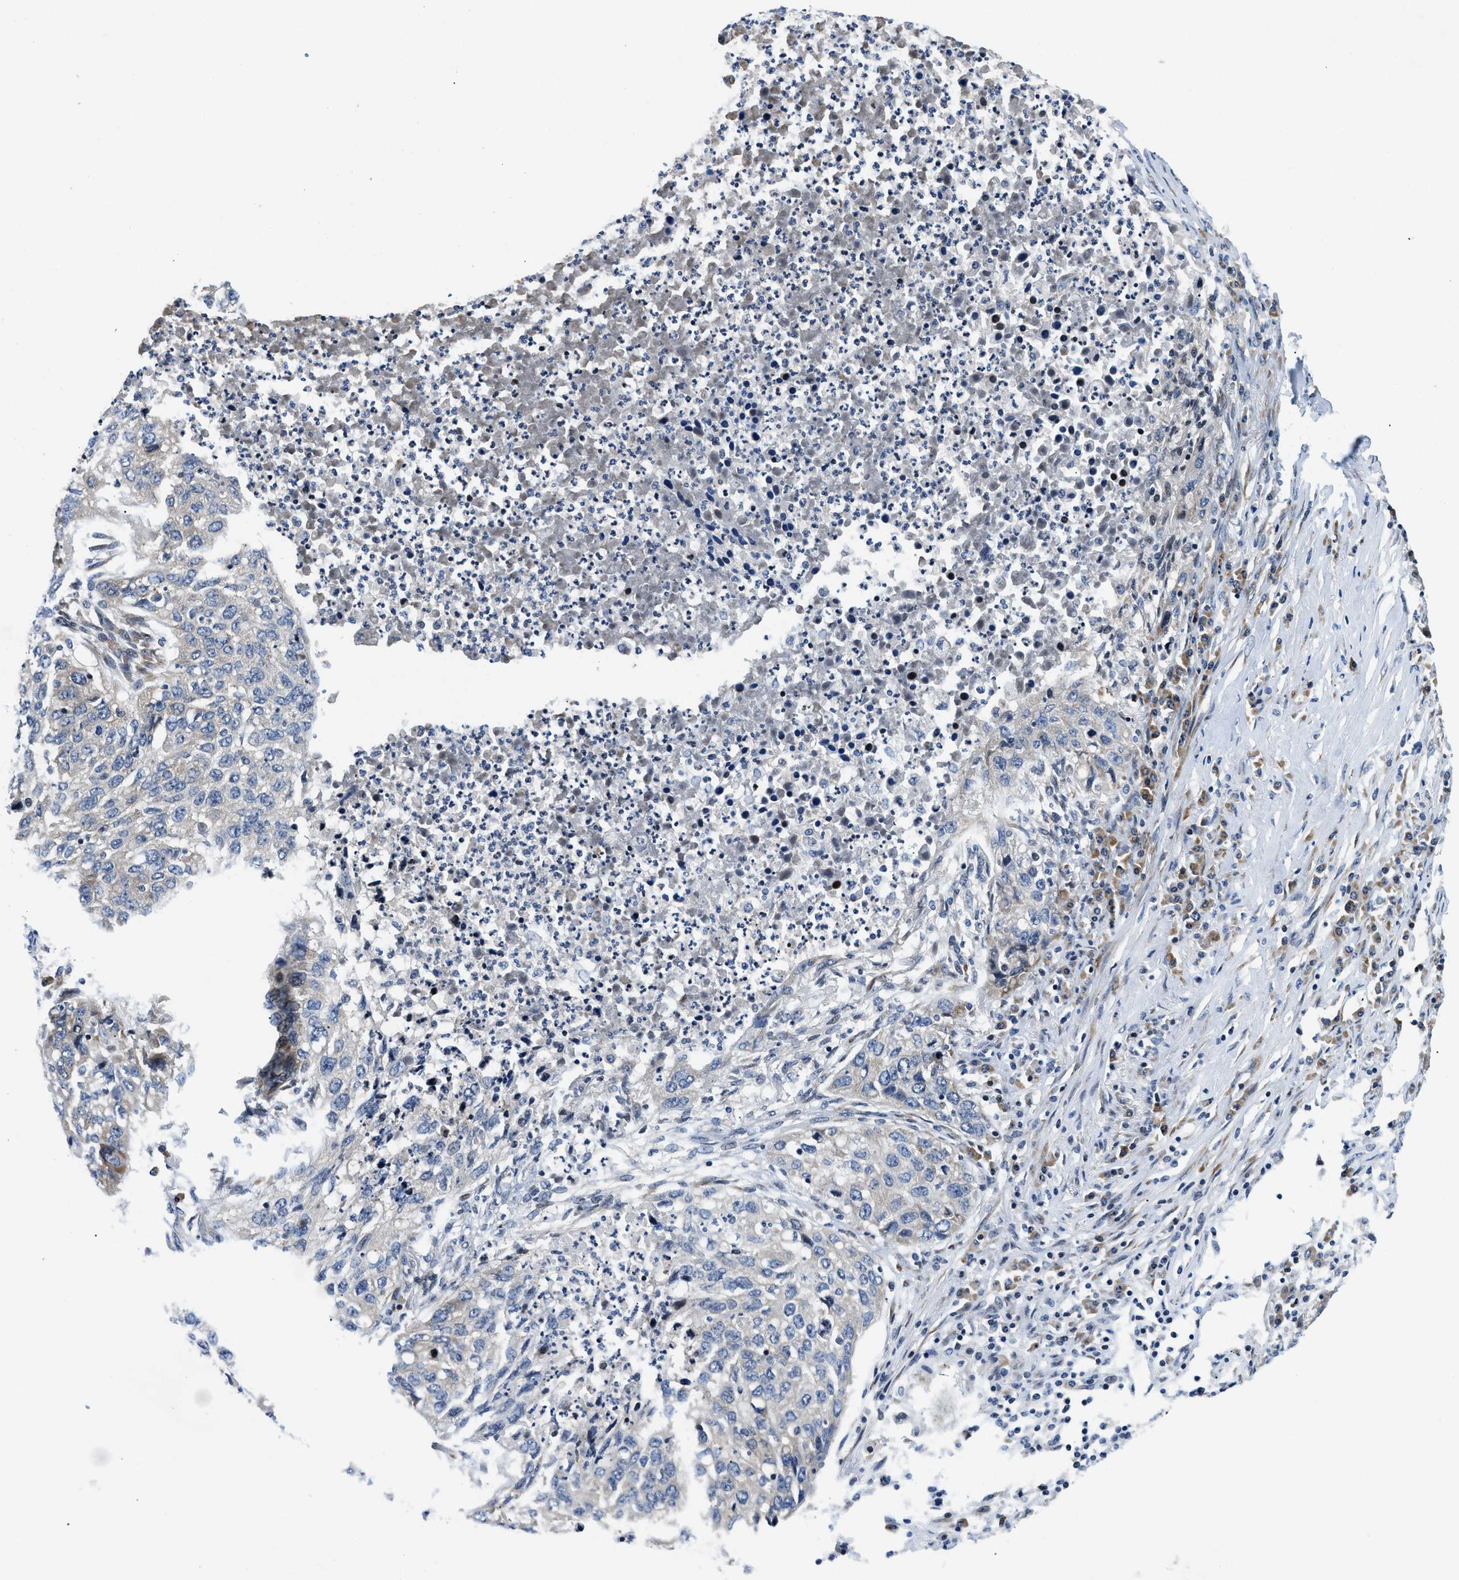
{"staining": {"intensity": "negative", "quantity": "none", "location": "none"}, "tissue": "lung cancer", "cell_type": "Tumor cells", "image_type": "cancer", "snomed": [{"axis": "morphology", "description": "Squamous cell carcinoma, NOS"}, {"axis": "topography", "description": "Lung"}], "caption": "IHC of squamous cell carcinoma (lung) reveals no expression in tumor cells.", "gene": "IKBKE", "patient": {"sex": "female", "age": 63}}